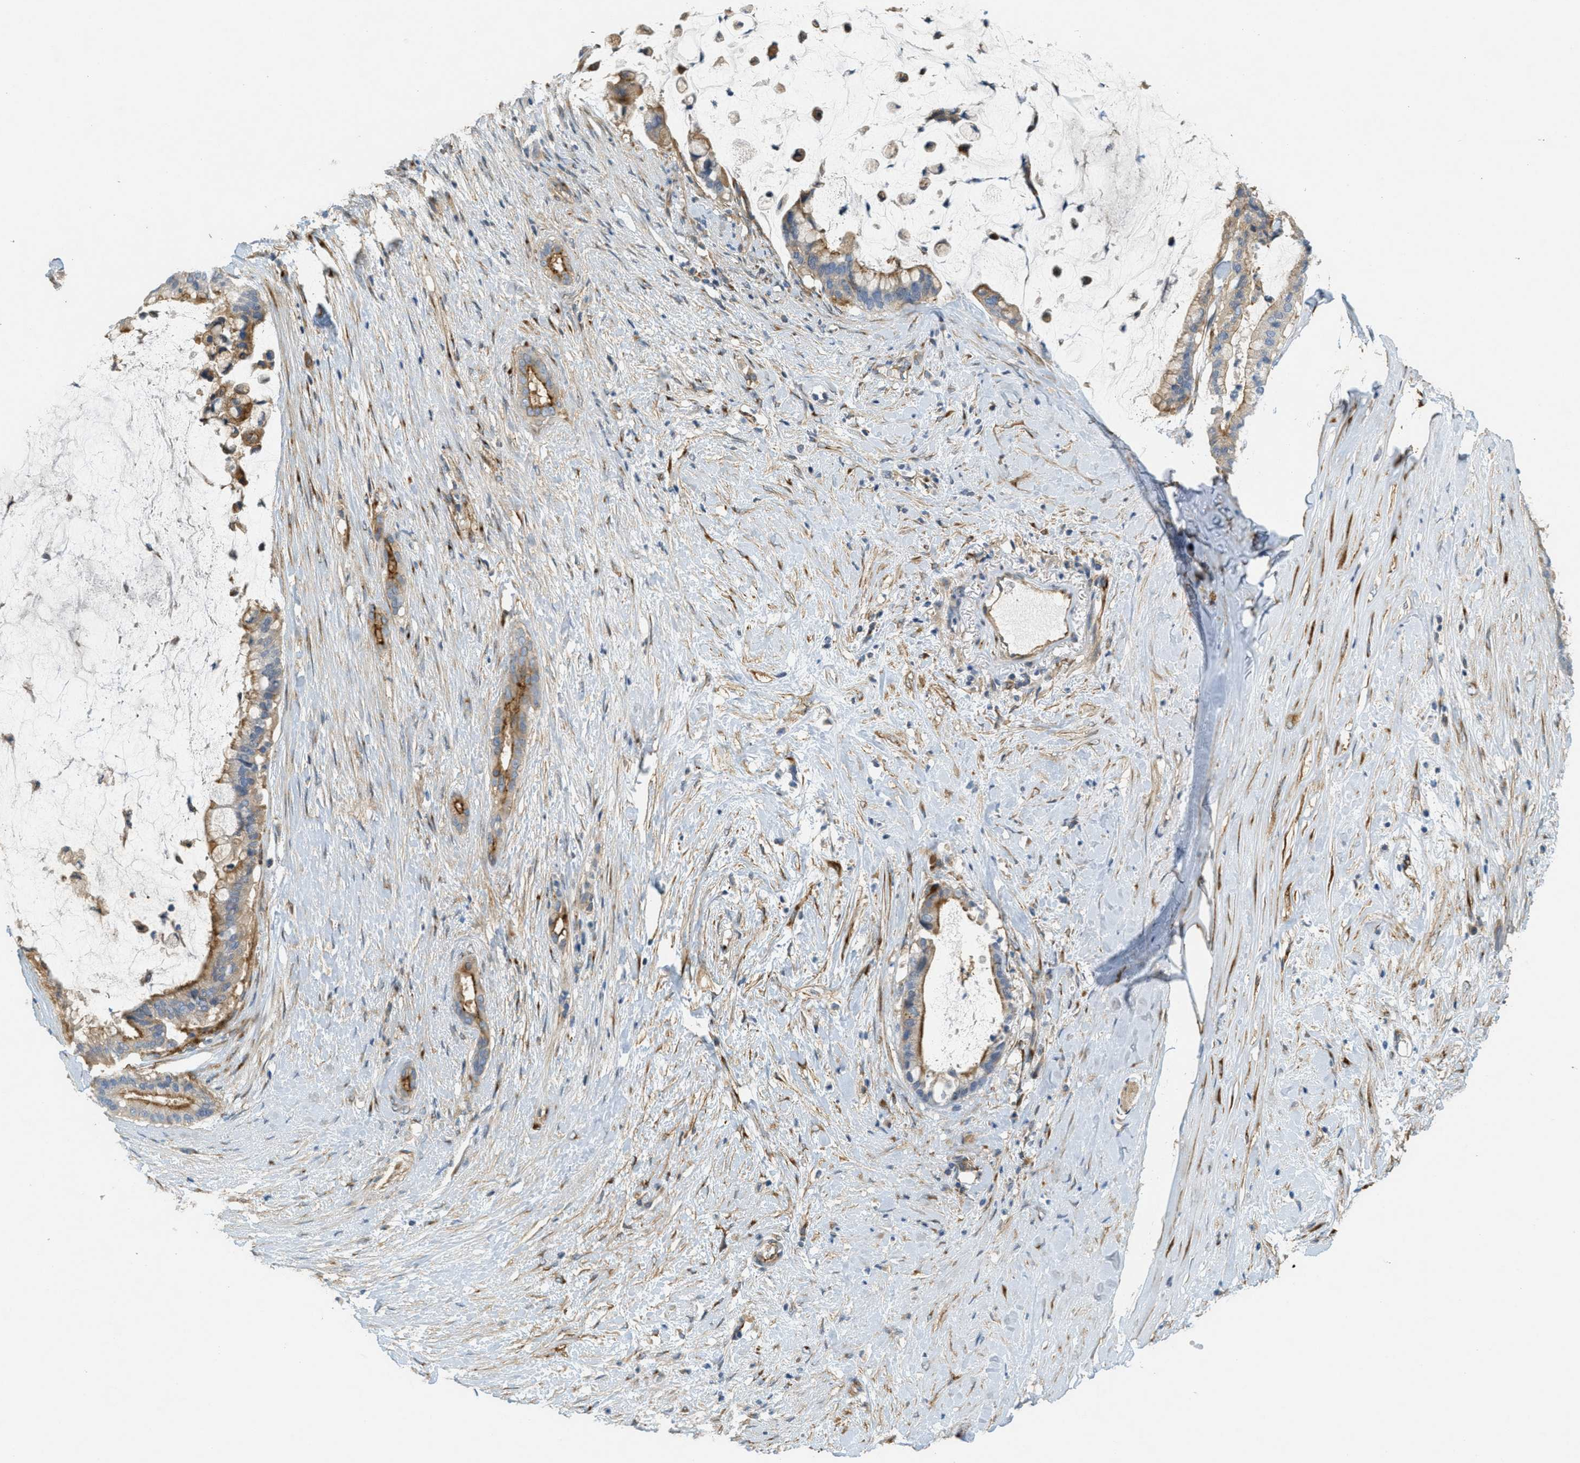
{"staining": {"intensity": "moderate", "quantity": "25%-75%", "location": "cytoplasmic/membranous"}, "tissue": "pancreatic cancer", "cell_type": "Tumor cells", "image_type": "cancer", "snomed": [{"axis": "morphology", "description": "Adenocarcinoma, NOS"}, {"axis": "topography", "description": "Pancreas"}], "caption": "DAB (3,3'-diaminobenzidine) immunohistochemical staining of pancreatic cancer demonstrates moderate cytoplasmic/membranous protein positivity in approximately 25%-75% of tumor cells.", "gene": "ADCY5", "patient": {"sex": "male", "age": 41}}